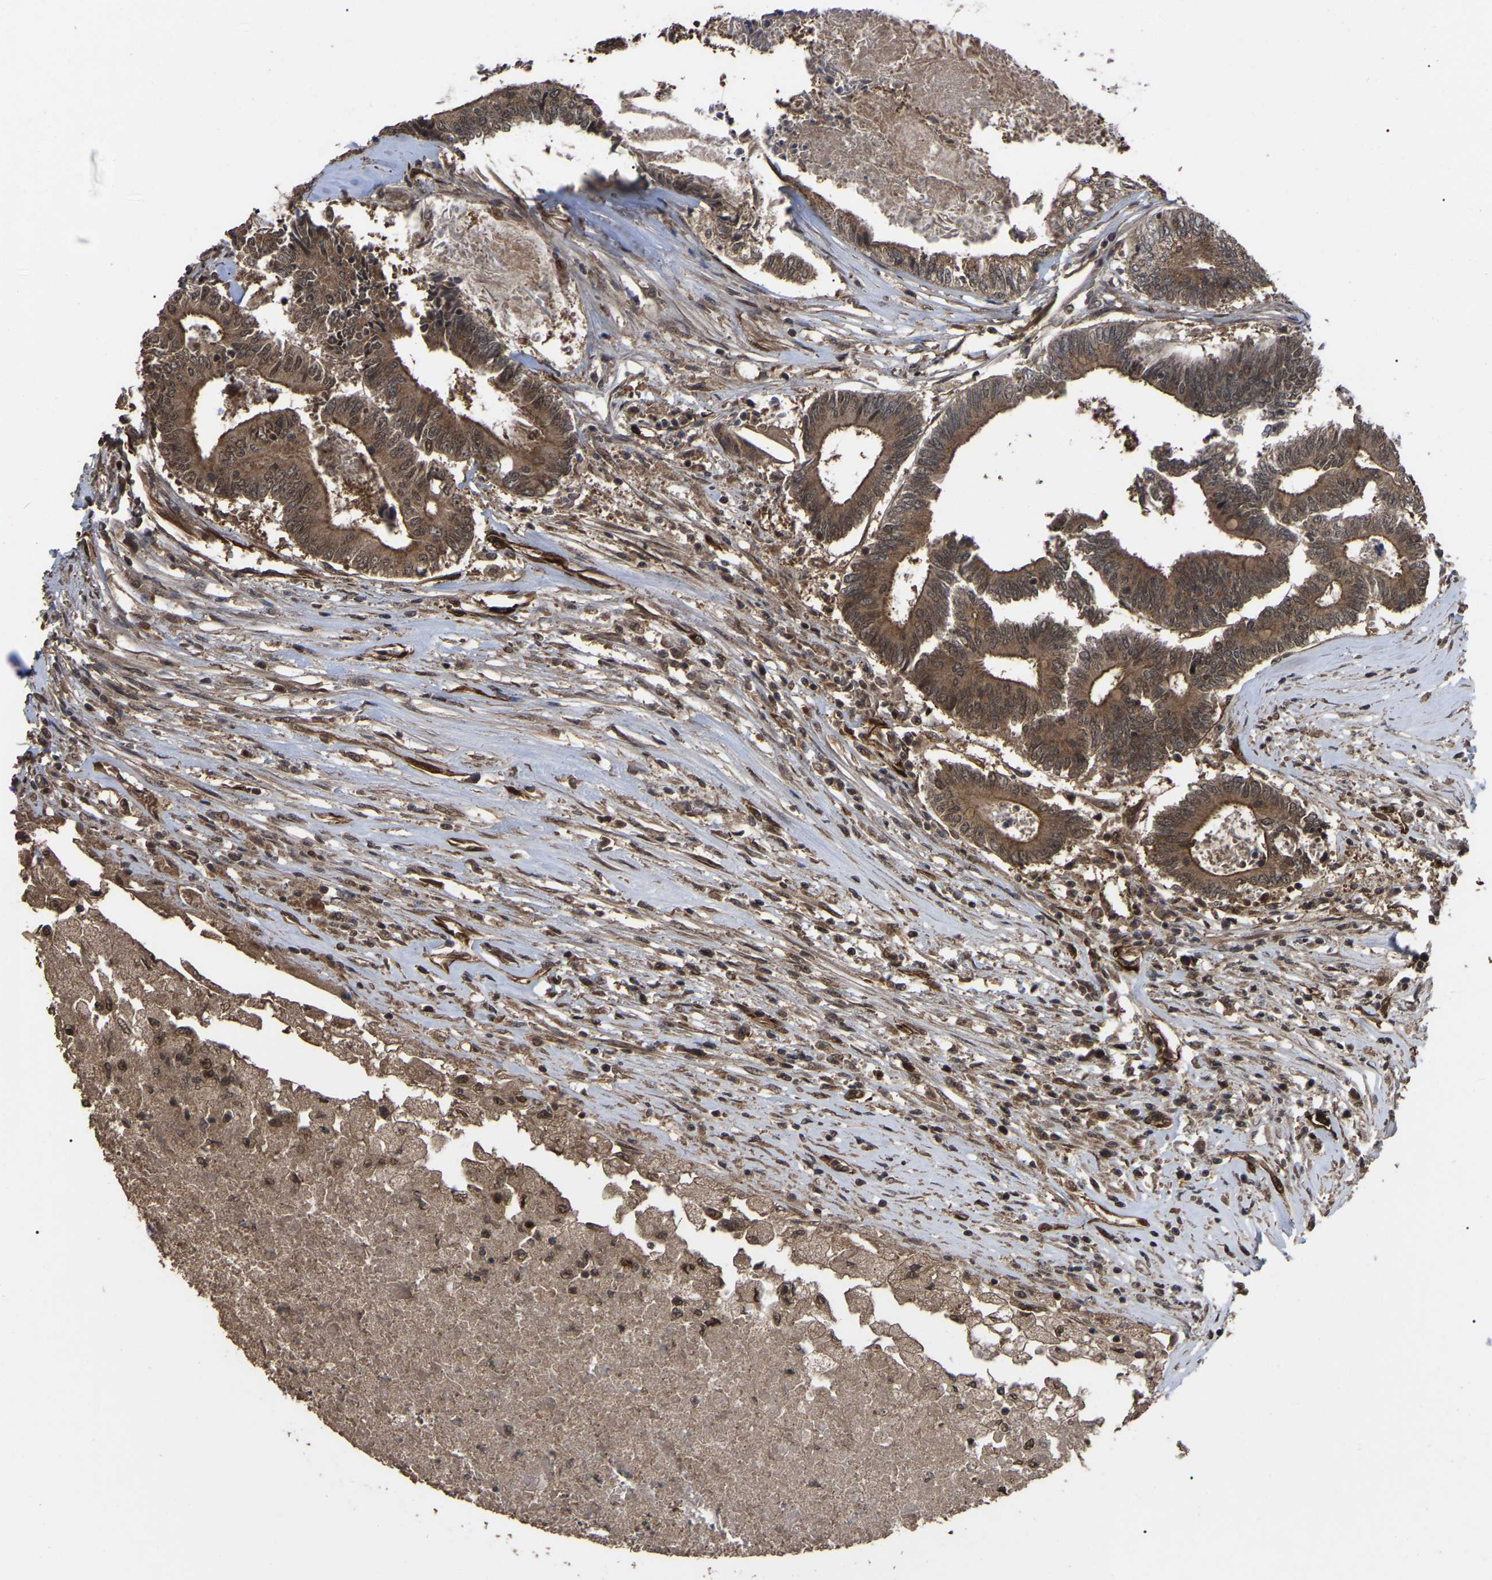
{"staining": {"intensity": "moderate", "quantity": ">75%", "location": "cytoplasmic/membranous"}, "tissue": "colorectal cancer", "cell_type": "Tumor cells", "image_type": "cancer", "snomed": [{"axis": "morphology", "description": "Adenocarcinoma, NOS"}, {"axis": "topography", "description": "Rectum"}], "caption": "Colorectal cancer was stained to show a protein in brown. There is medium levels of moderate cytoplasmic/membranous expression in approximately >75% of tumor cells.", "gene": "FAM161B", "patient": {"sex": "male", "age": 63}}